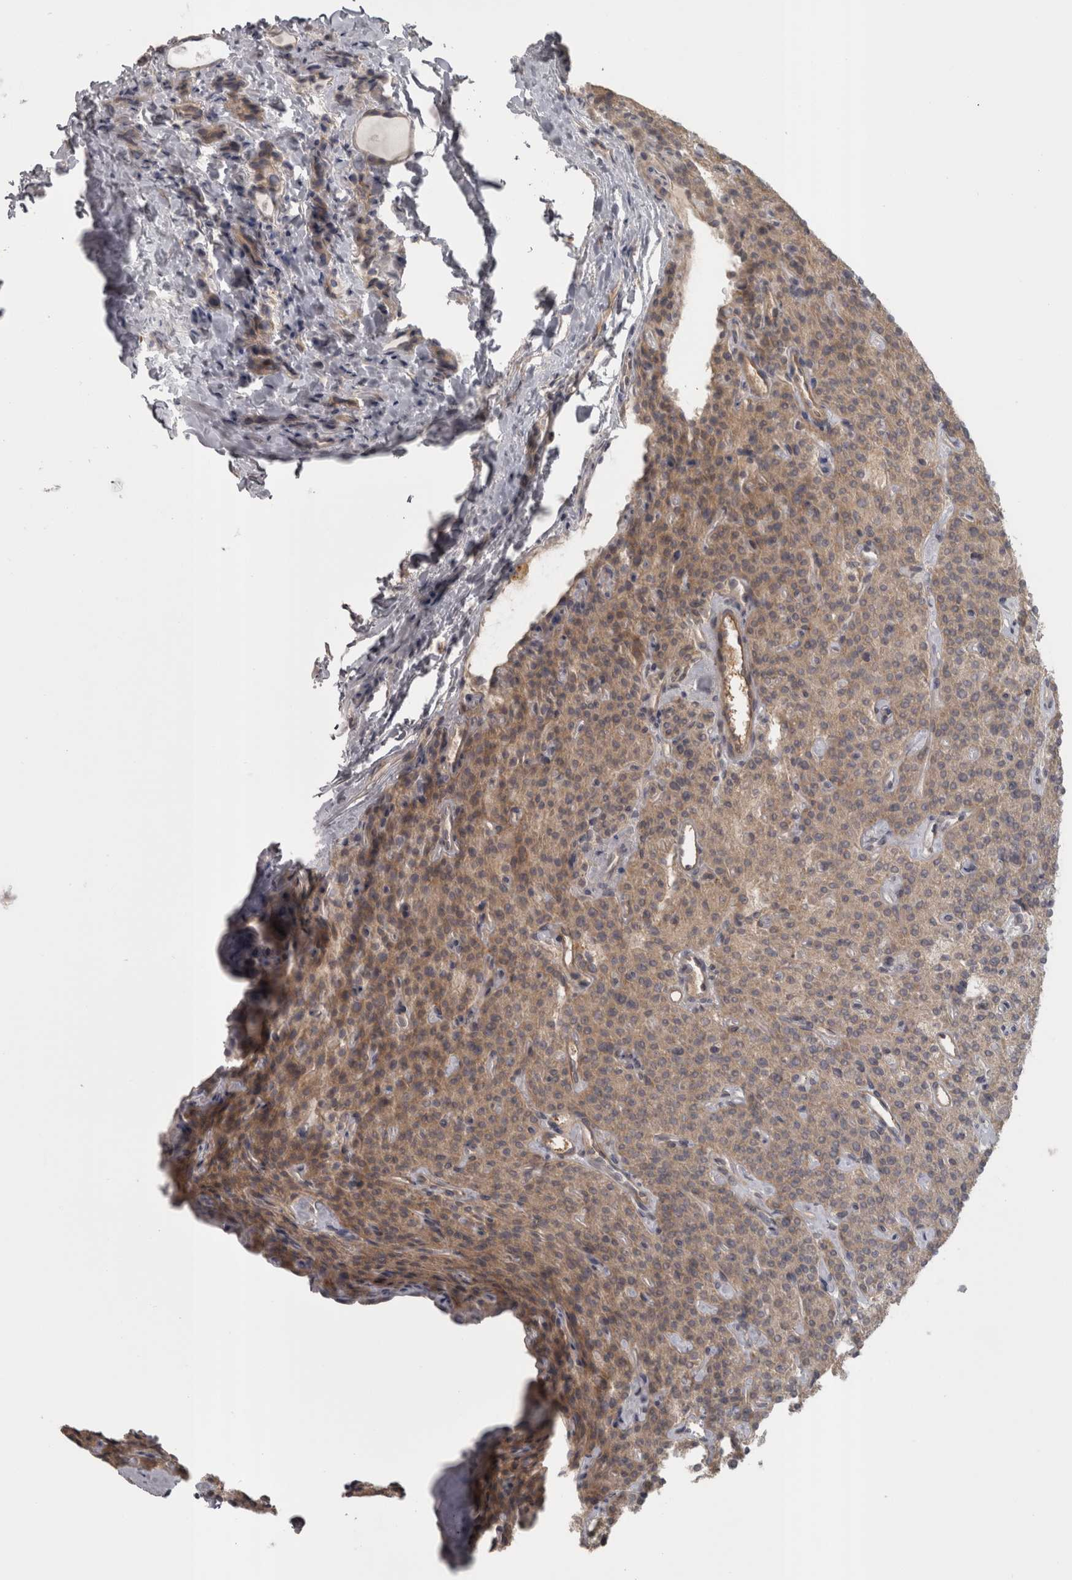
{"staining": {"intensity": "moderate", "quantity": ">75%", "location": "cytoplasmic/membranous"}, "tissue": "parathyroid gland", "cell_type": "Glandular cells", "image_type": "normal", "snomed": [{"axis": "morphology", "description": "Normal tissue, NOS"}, {"axis": "topography", "description": "Parathyroid gland"}], "caption": "This photomicrograph demonstrates IHC staining of benign parathyroid gland, with medium moderate cytoplasmic/membranous staining in approximately >75% of glandular cells.", "gene": "SLCO5A1", "patient": {"sex": "male", "age": 46}}